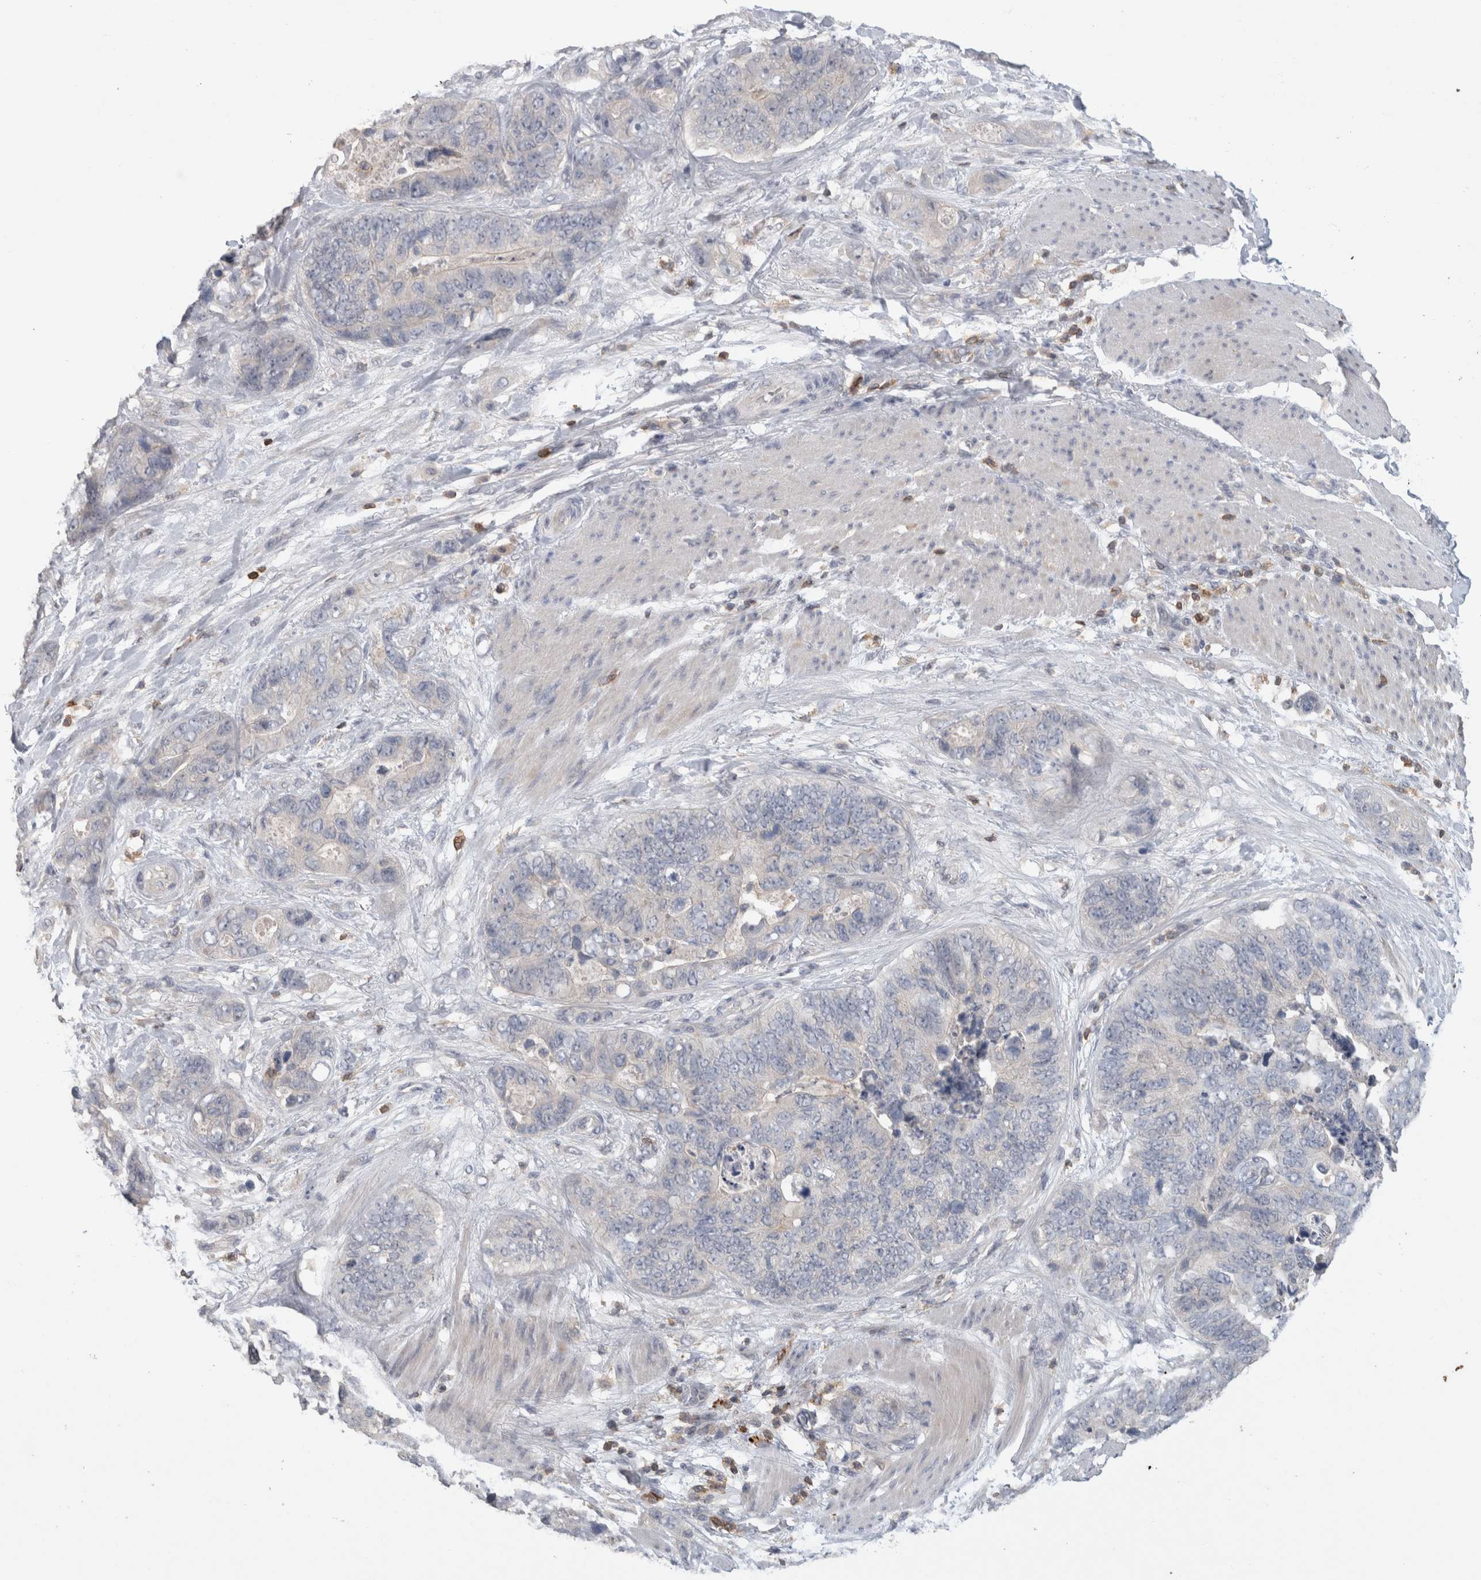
{"staining": {"intensity": "negative", "quantity": "none", "location": "none"}, "tissue": "stomach cancer", "cell_type": "Tumor cells", "image_type": "cancer", "snomed": [{"axis": "morphology", "description": "Normal tissue, NOS"}, {"axis": "morphology", "description": "Adenocarcinoma, NOS"}, {"axis": "topography", "description": "Stomach"}], "caption": "Tumor cells show no significant protein expression in stomach cancer (adenocarcinoma).", "gene": "GFRA2", "patient": {"sex": "female", "age": 89}}